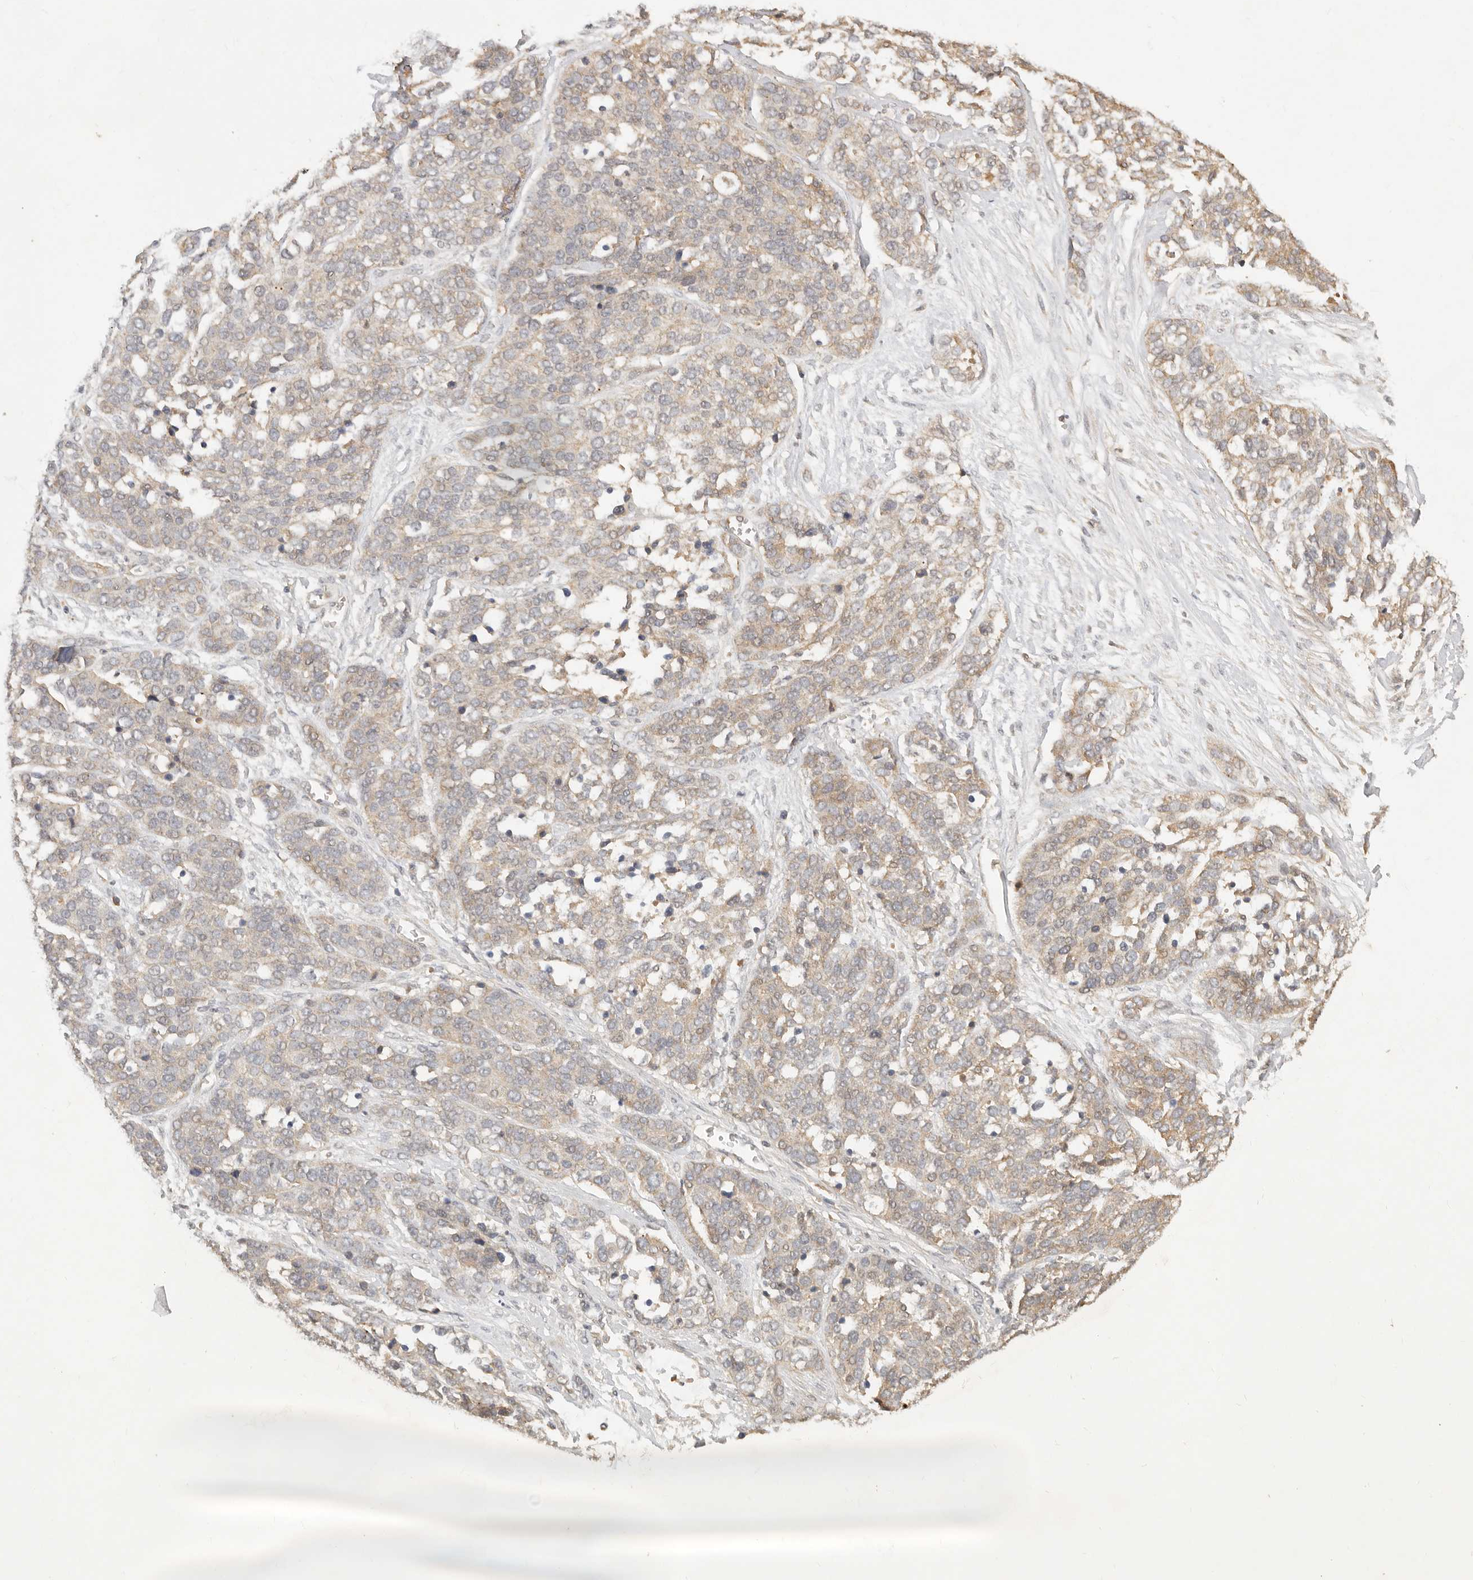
{"staining": {"intensity": "moderate", "quantity": "<25%", "location": "cytoplasmic/membranous"}, "tissue": "ovarian cancer", "cell_type": "Tumor cells", "image_type": "cancer", "snomed": [{"axis": "morphology", "description": "Cystadenocarcinoma, serous, NOS"}, {"axis": "topography", "description": "Ovary"}], "caption": "Moderate cytoplasmic/membranous protein positivity is present in approximately <25% of tumor cells in ovarian serous cystadenocarcinoma.", "gene": "FREM2", "patient": {"sex": "female", "age": 44}}